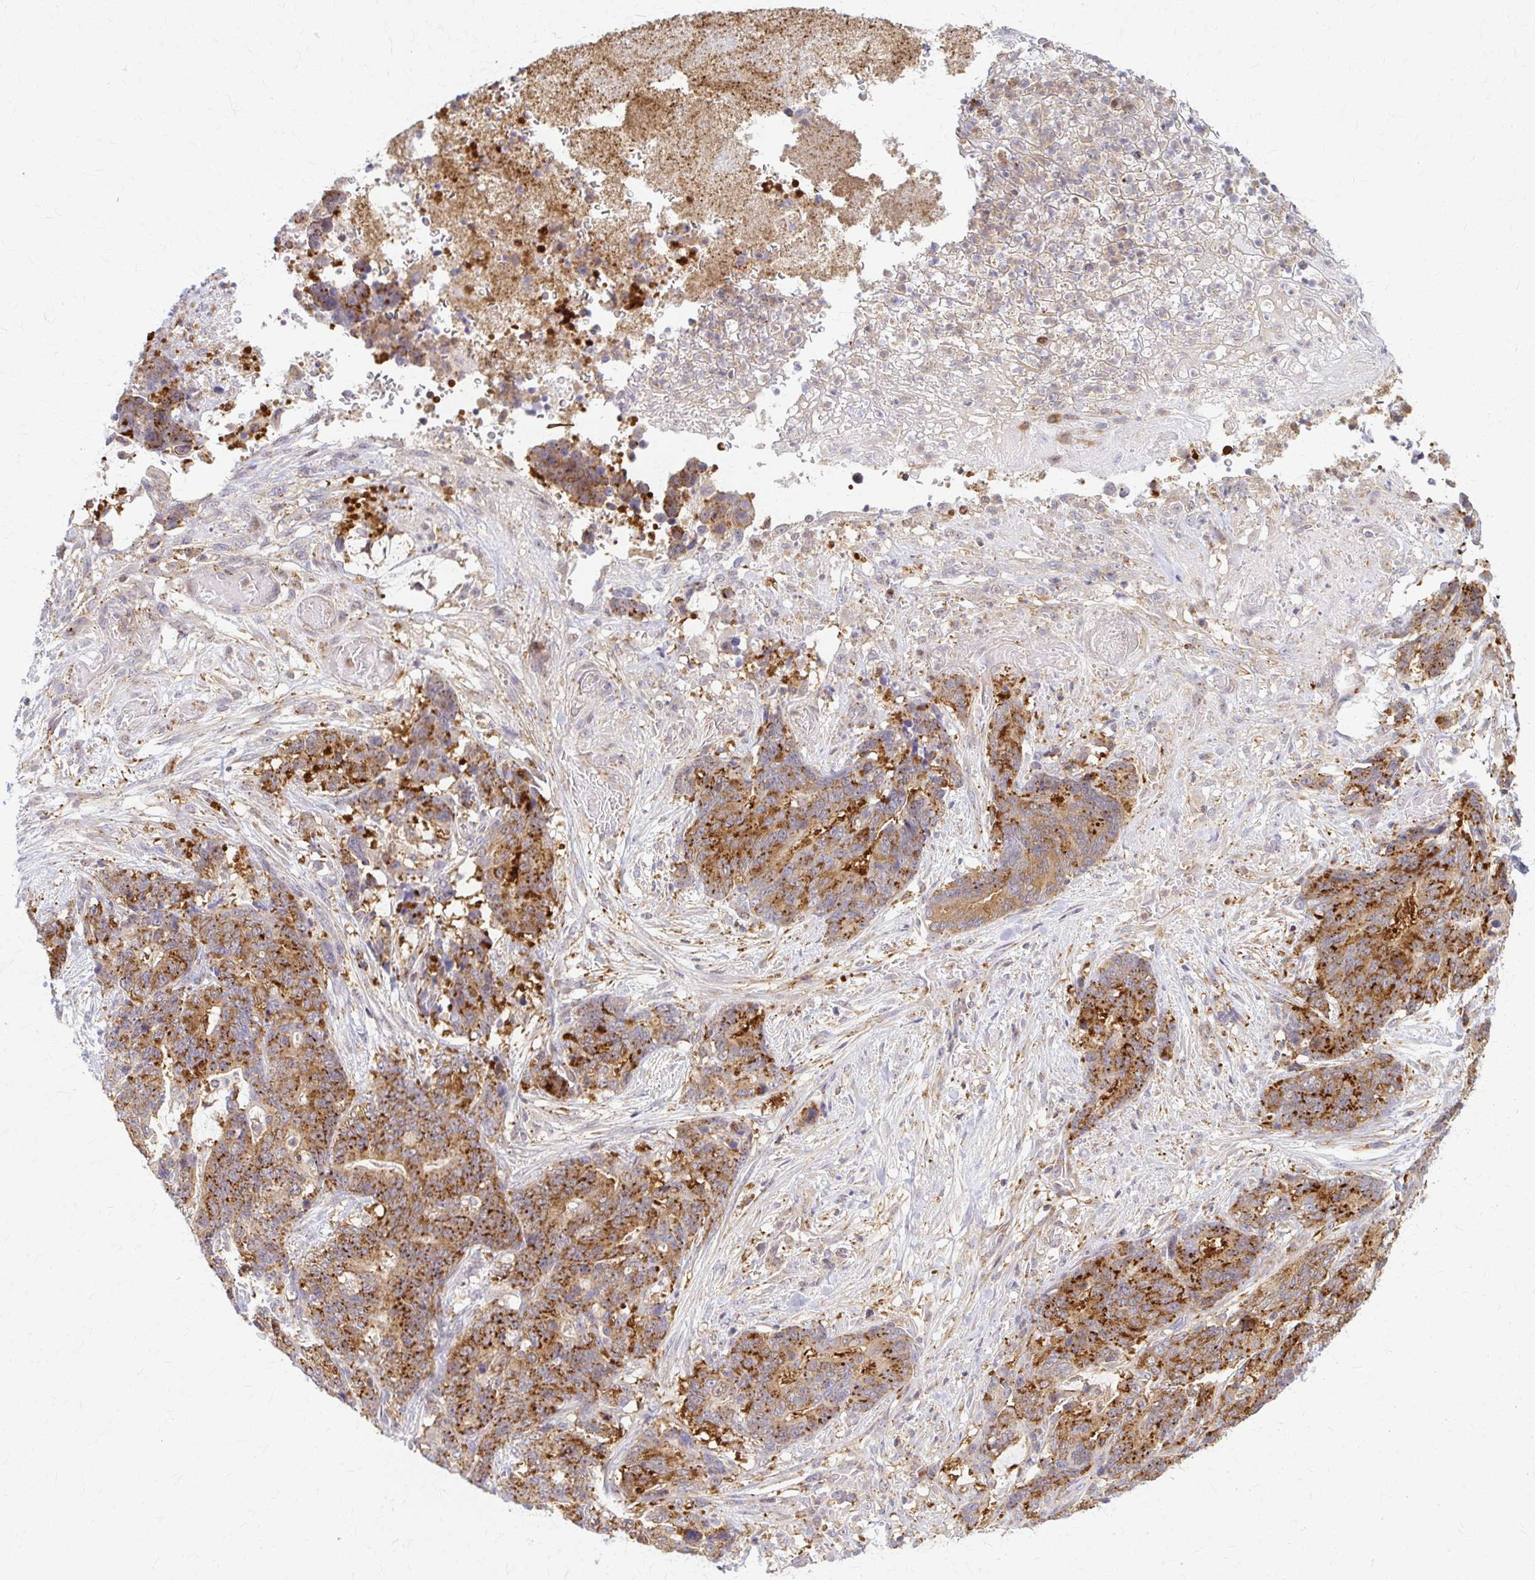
{"staining": {"intensity": "moderate", "quantity": ">75%", "location": "cytoplasmic/membranous"}, "tissue": "stomach cancer", "cell_type": "Tumor cells", "image_type": "cancer", "snomed": [{"axis": "morphology", "description": "Normal tissue, NOS"}, {"axis": "morphology", "description": "Adenocarcinoma, NOS"}, {"axis": "topography", "description": "Stomach"}], "caption": "Moderate cytoplasmic/membranous staining for a protein is present in approximately >75% of tumor cells of stomach cancer (adenocarcinoma) using immunohistochemistry.", "gene": "ARHGAP35", "patient": {"sex": "female", "age": 64}}